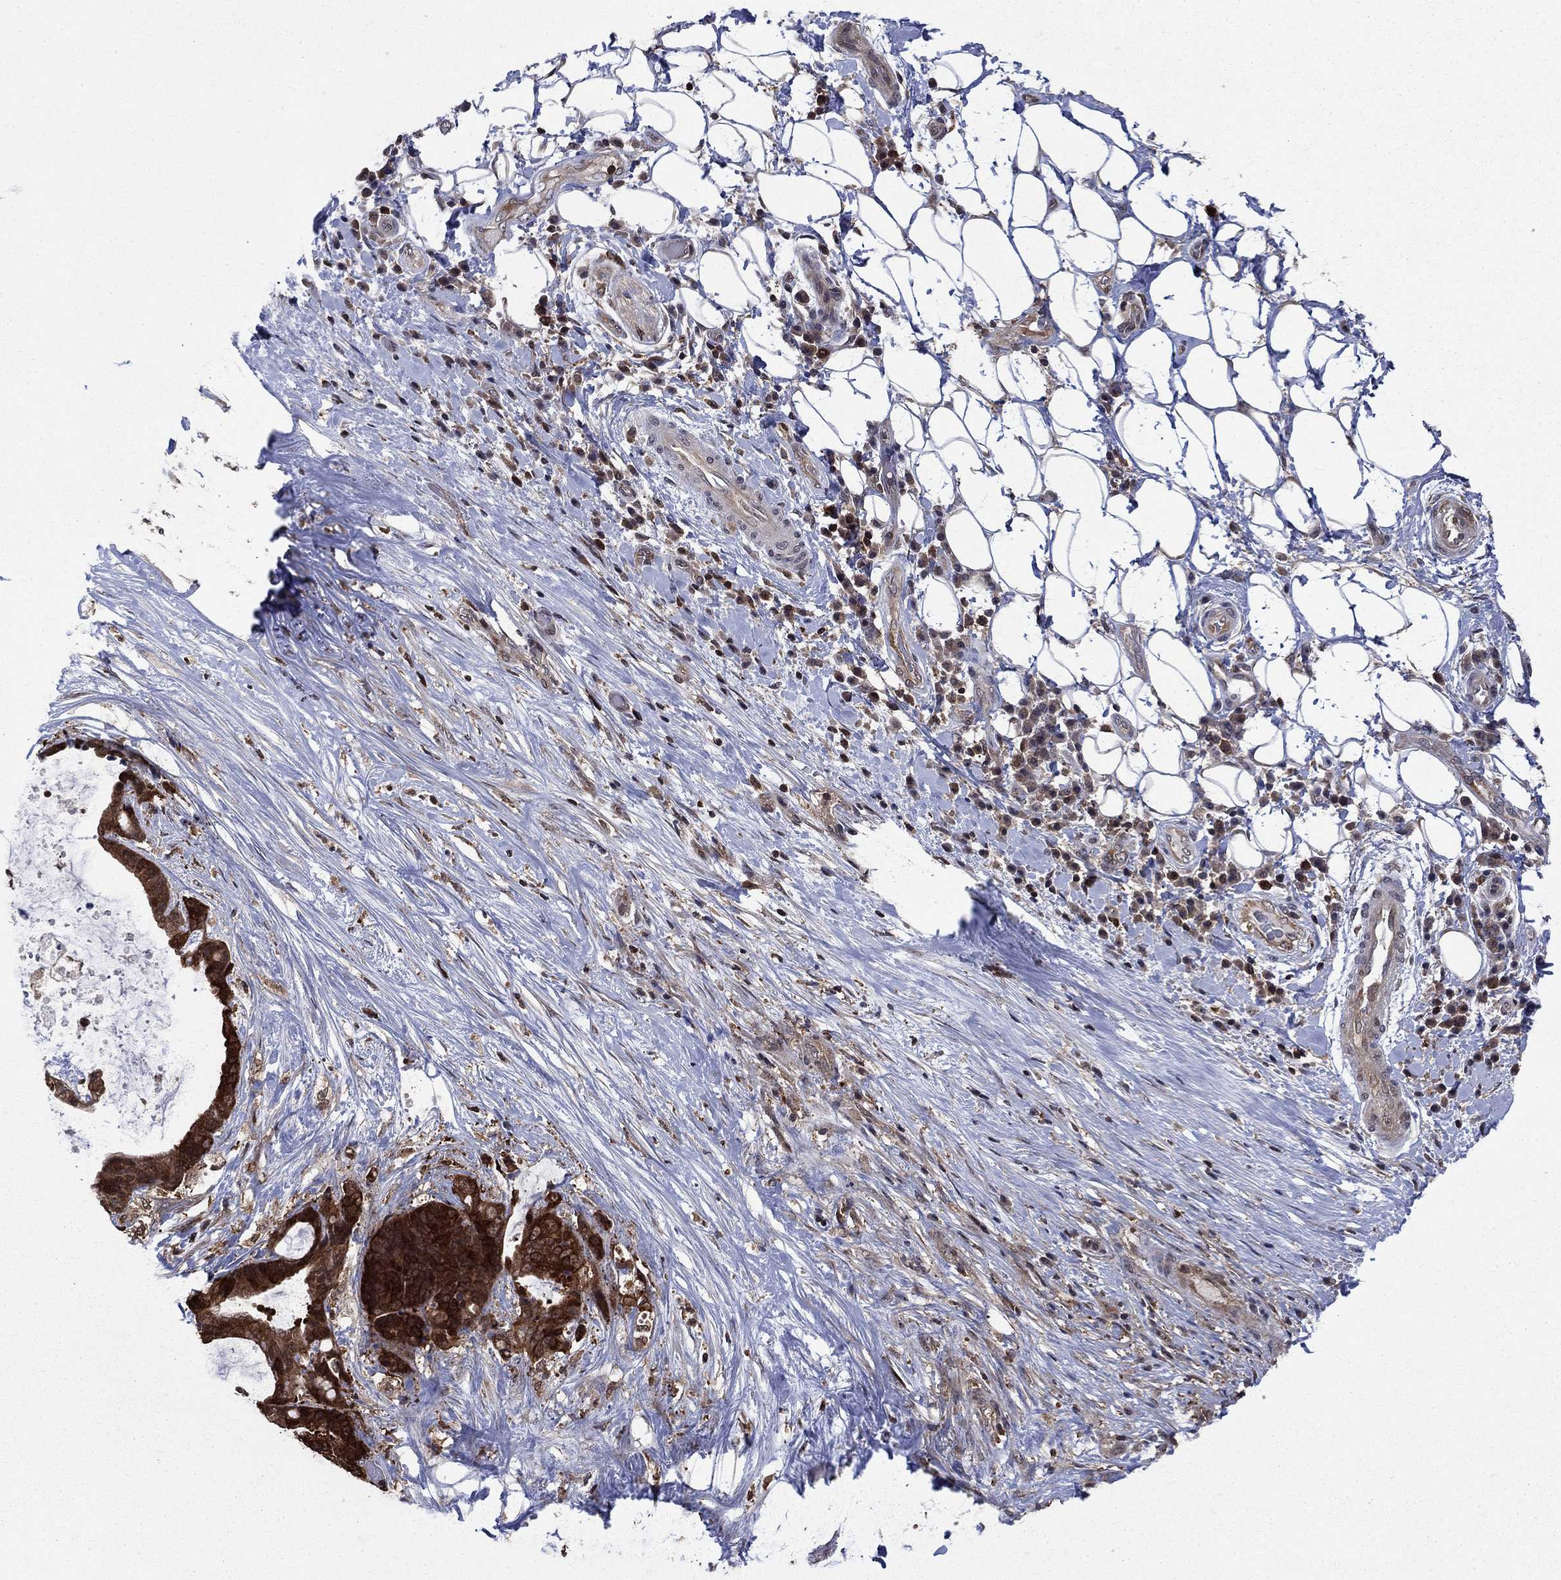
{"staining": {"intensity": "strong", "quantity": ">75%", "location": "cytoplasmic/membranous"}, "tissue": "liver cancer", "cell_type": "Tumor cells", "image_type": "cancer", "snomed": [{"axis": "morphology", "description": "Cholangiocarcinoma"}, {"axis": "topography", "description": "Liver"}], "caption": "Protein expression analysis of human cholangiocarcinoma (liver) reveals strong cytoplasmic/membranous expression in about >75% of tumor cells. The staining is performed using DAB (3,3'-diaminobenzidine) brown chromogen to label protein expression. The nuclei are counter-stained blue using hematoxylin.", "gene": "CACYBP", "patient": {"sex": "female", "age": 73}}